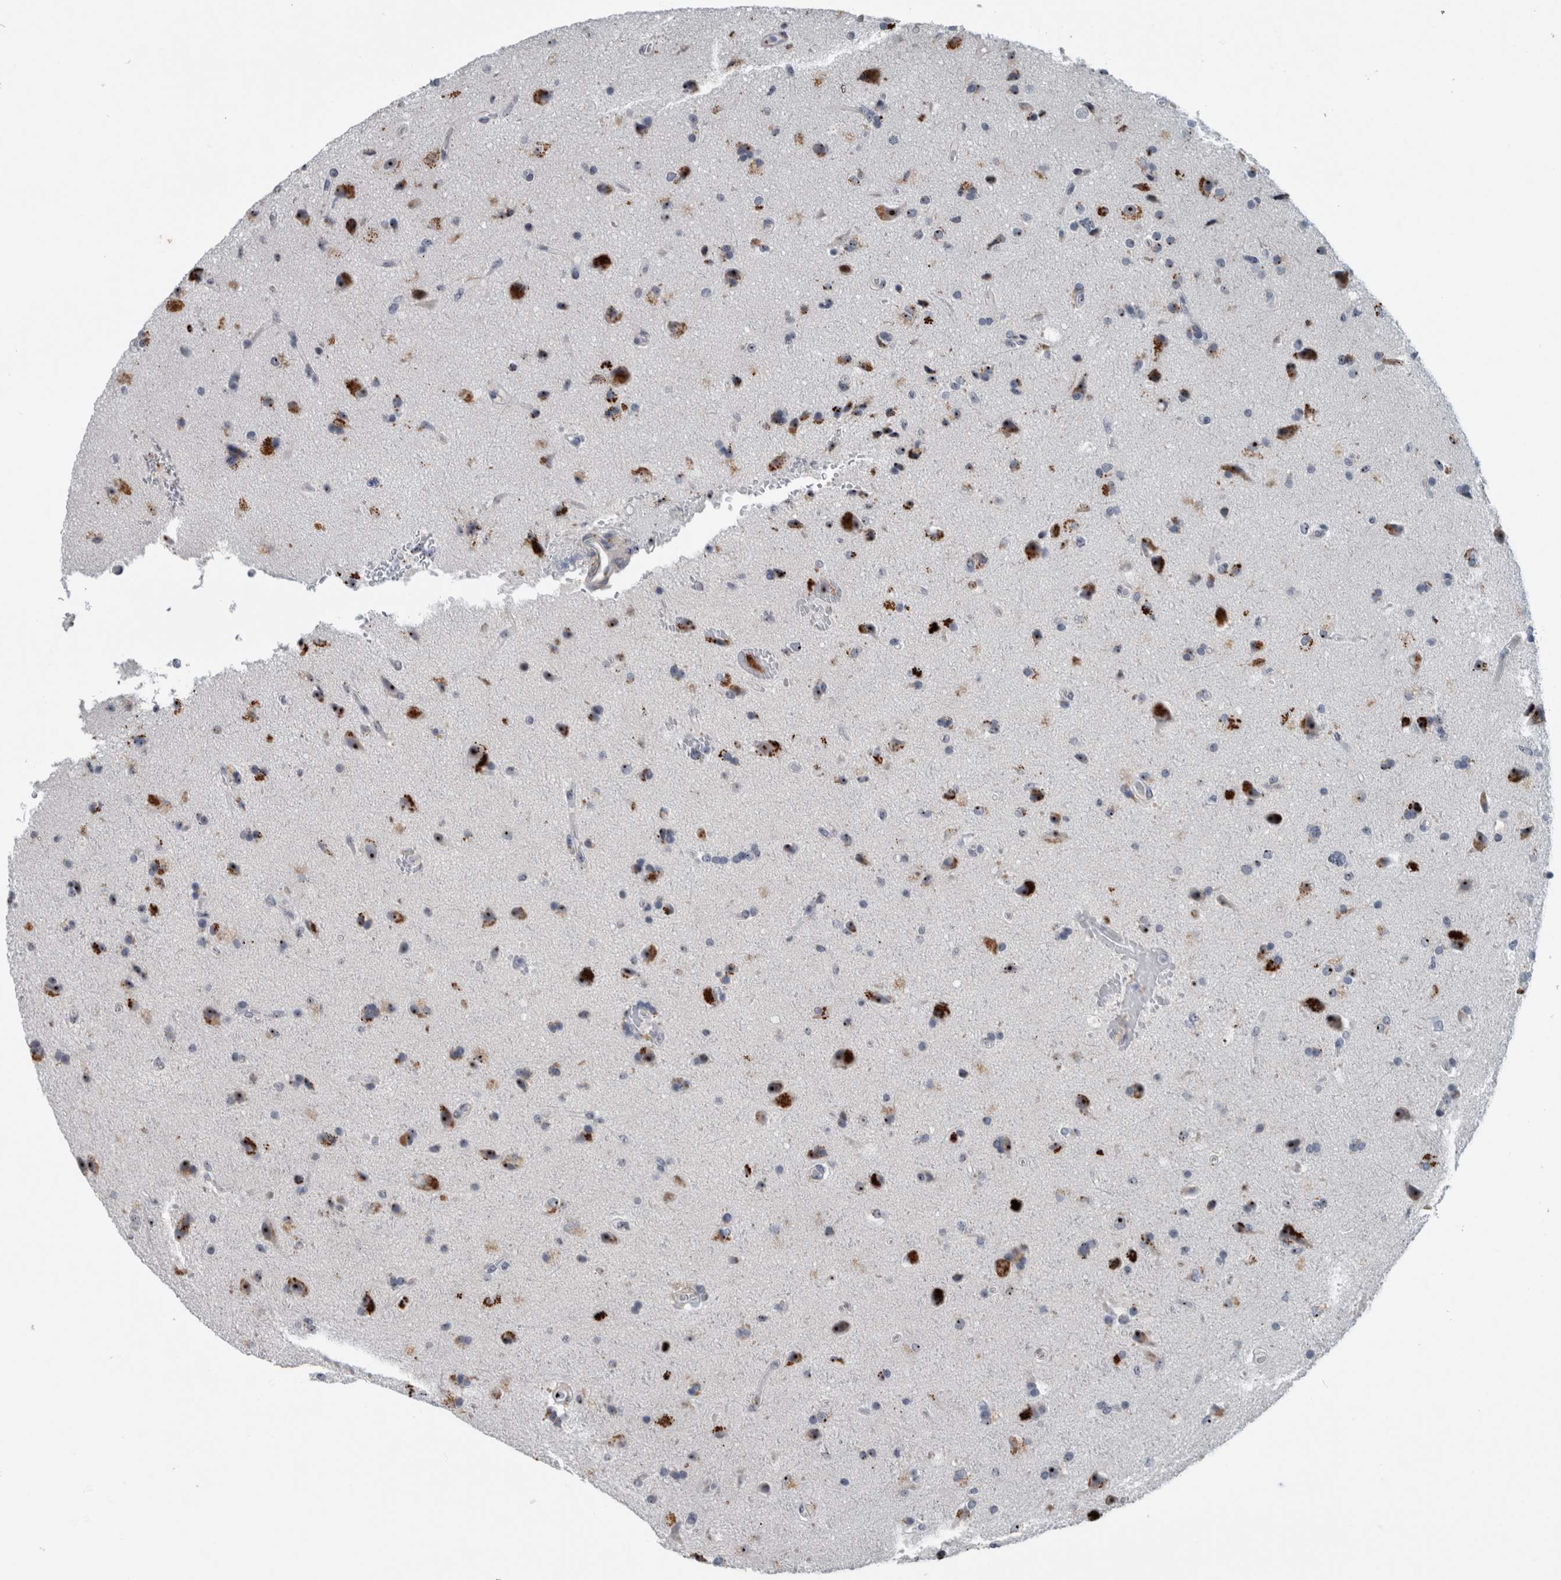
{"staining": {"intensity": "weak", "quantity": "<25%", "location": "nuclear"}, "tissue": "glioma", "cell_type": "Tumor cells", "image_type": "cancer", "snomed": [{"axis": "morphology", "description": "Glioma, malignant, High grade"}, {"axis": "topography", "description": "Brain"}], "caption": "This is an immunohistochemistry photomicrograph of human high-grade glioma (malignant). There is no staining in tumor cells.", "gene": "UTP6", "patient": {"sex": "male", "age": 72}}